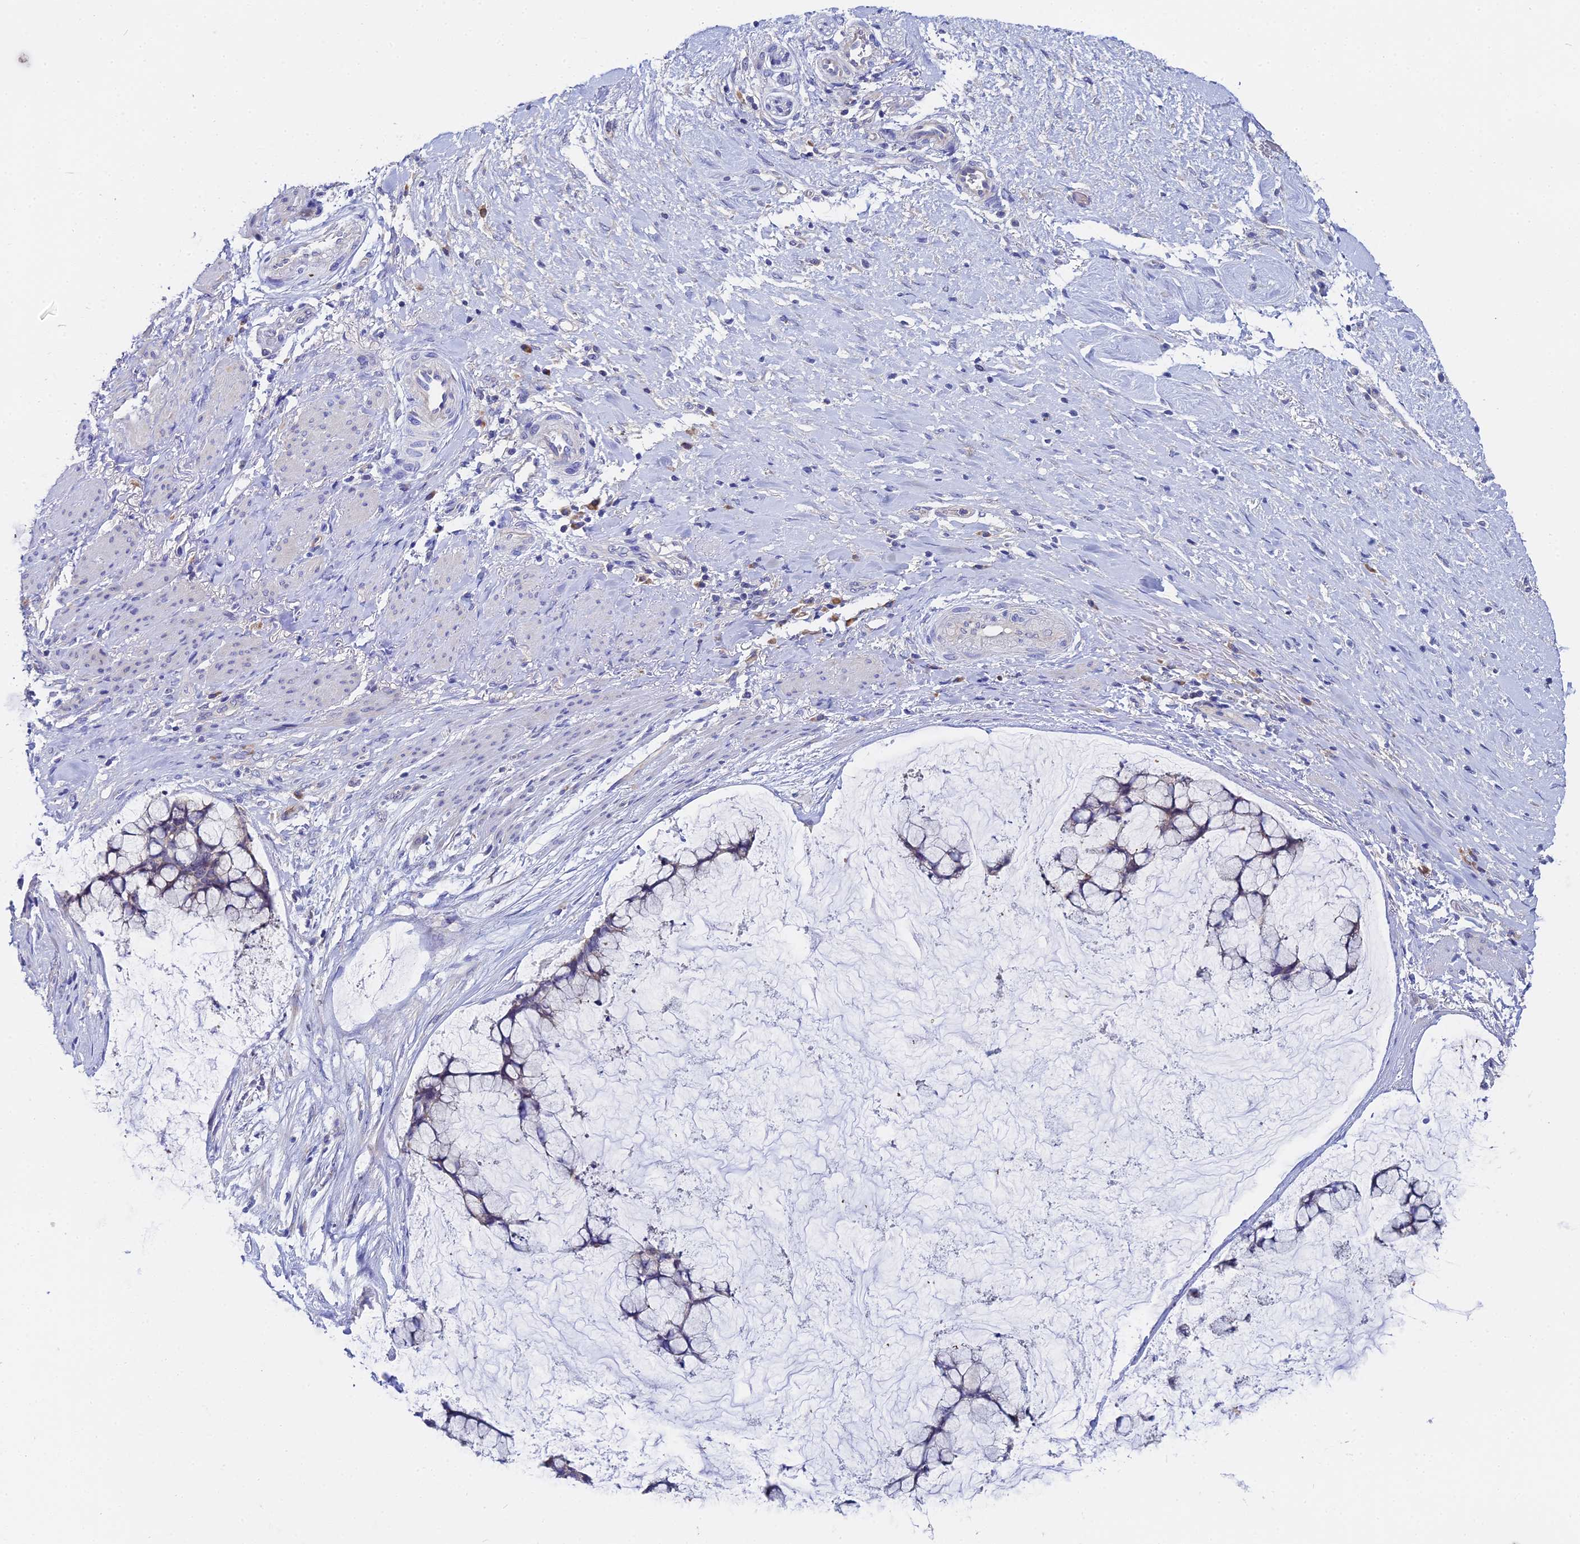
{"staining": {"intensity": "negative", "quantity": "none", "location": "none"}, "tissue": "ovarian cancer", "cell_type": "Tumor cells", "image_type": "cancer", "snomed": [{"axis": "morphology", "description": "Cystadenocarcinoma, mucinous, NOS"}, {"axis": "topography", "description": "Ovary"}], "caption": "Immunohistochemistry histopathology image of neoplastic tissue: ovarian mucinous cystadenocarcinoma stained with DAB (3,3'-diaminobenzidine) shows no significant protein staining in tumor cells.", "gene": "UBE2L3", "patient": {"sex": "female", "age": 42}}